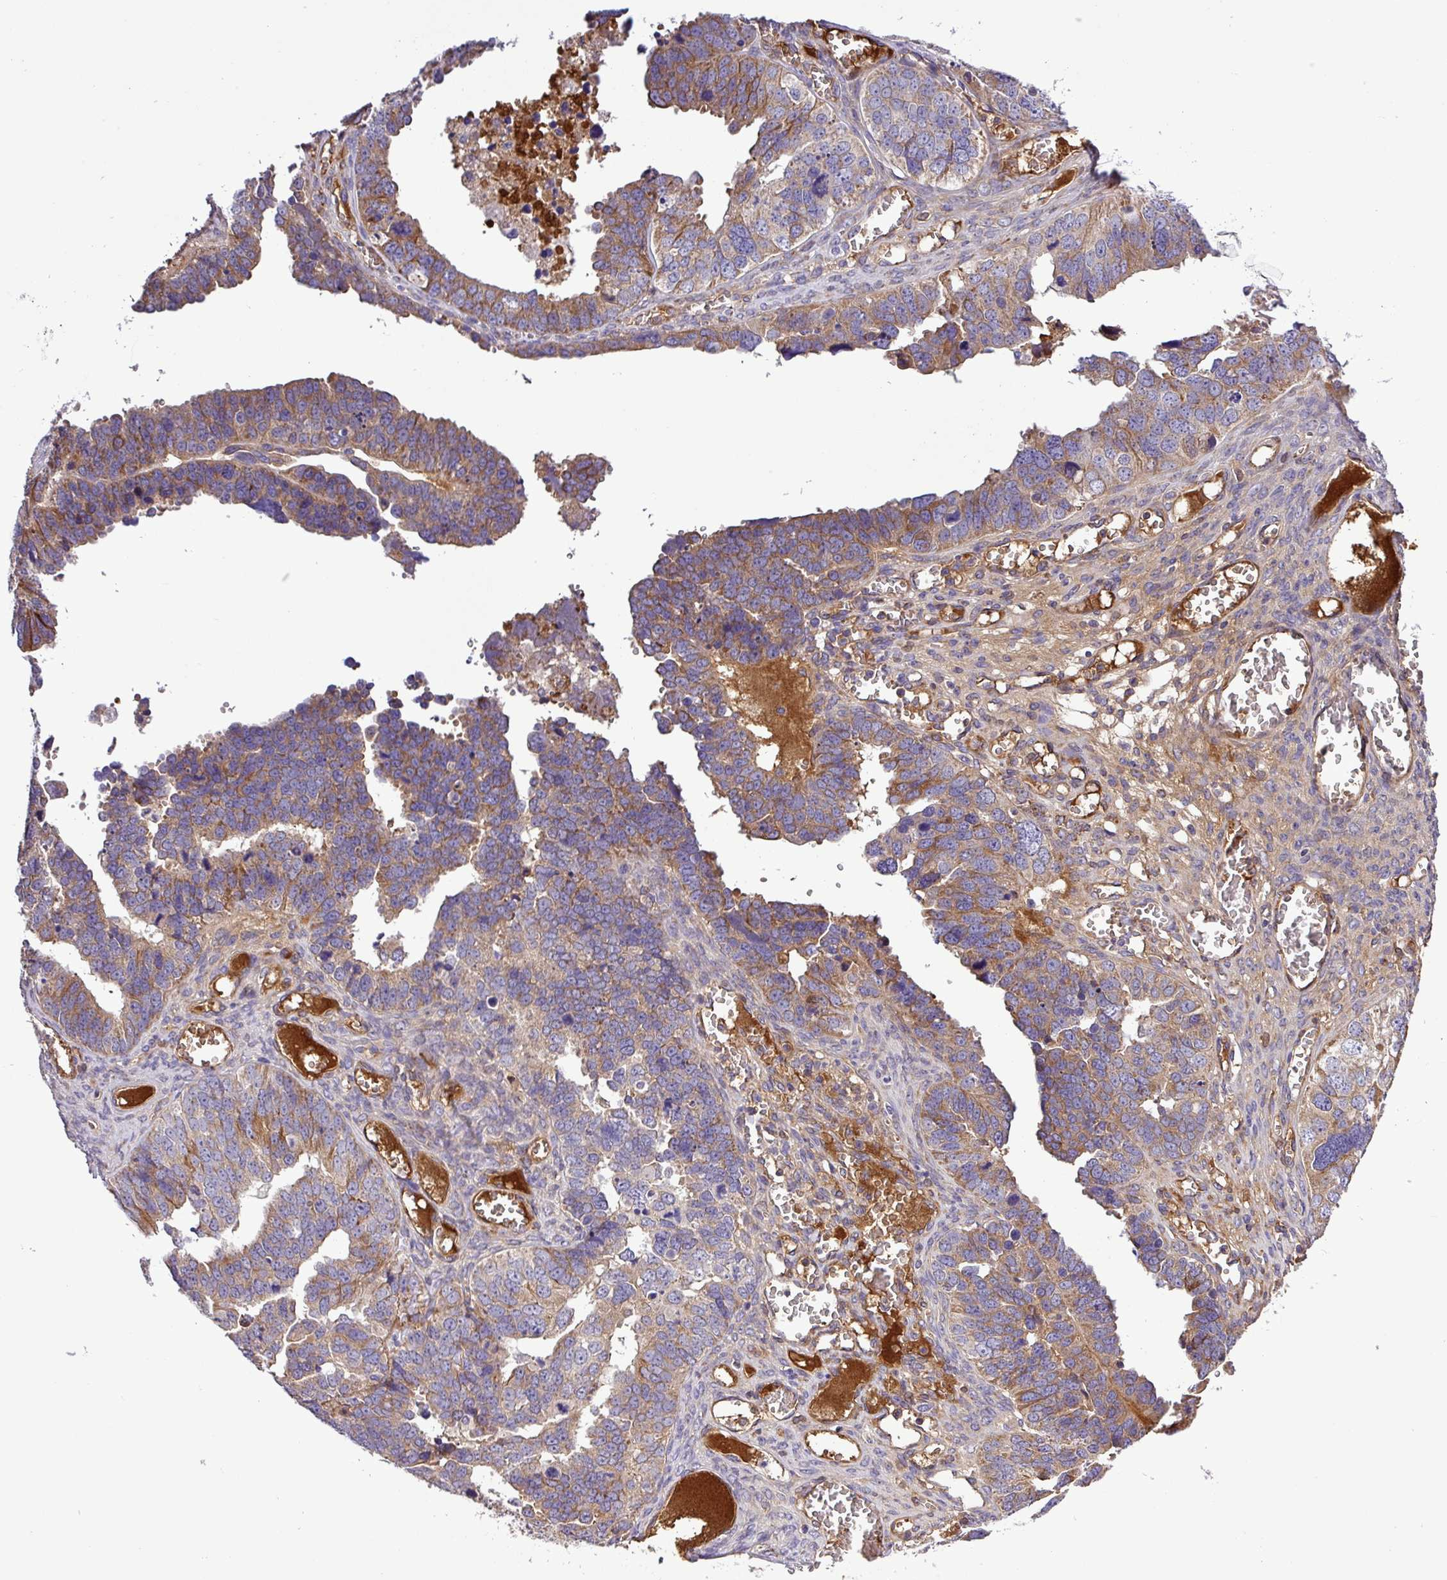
{"staining": {"intensity": "moderate", "quantity": "25%-75%", "location": "cytoplasmic/membranous"}, "tissue": "ovarian cancer", "cell_type": "Tumor cells", "image_type": "cancer", "snomed": [{"axis": "morphology", "description": "Cystadenocarcinoma, serous, NOS"}, {"axis": "topography", "description": "Ovary"}], "caption": "Immunohistochemical staining of ovarian serous cystadenocarcinoma demonstrates moderate cytoplasmic/membranous protein expression in approximately 25%-75% of tumor cells.", "gene": "CWH43", "patient": {"sex": "female", "age": 76}}